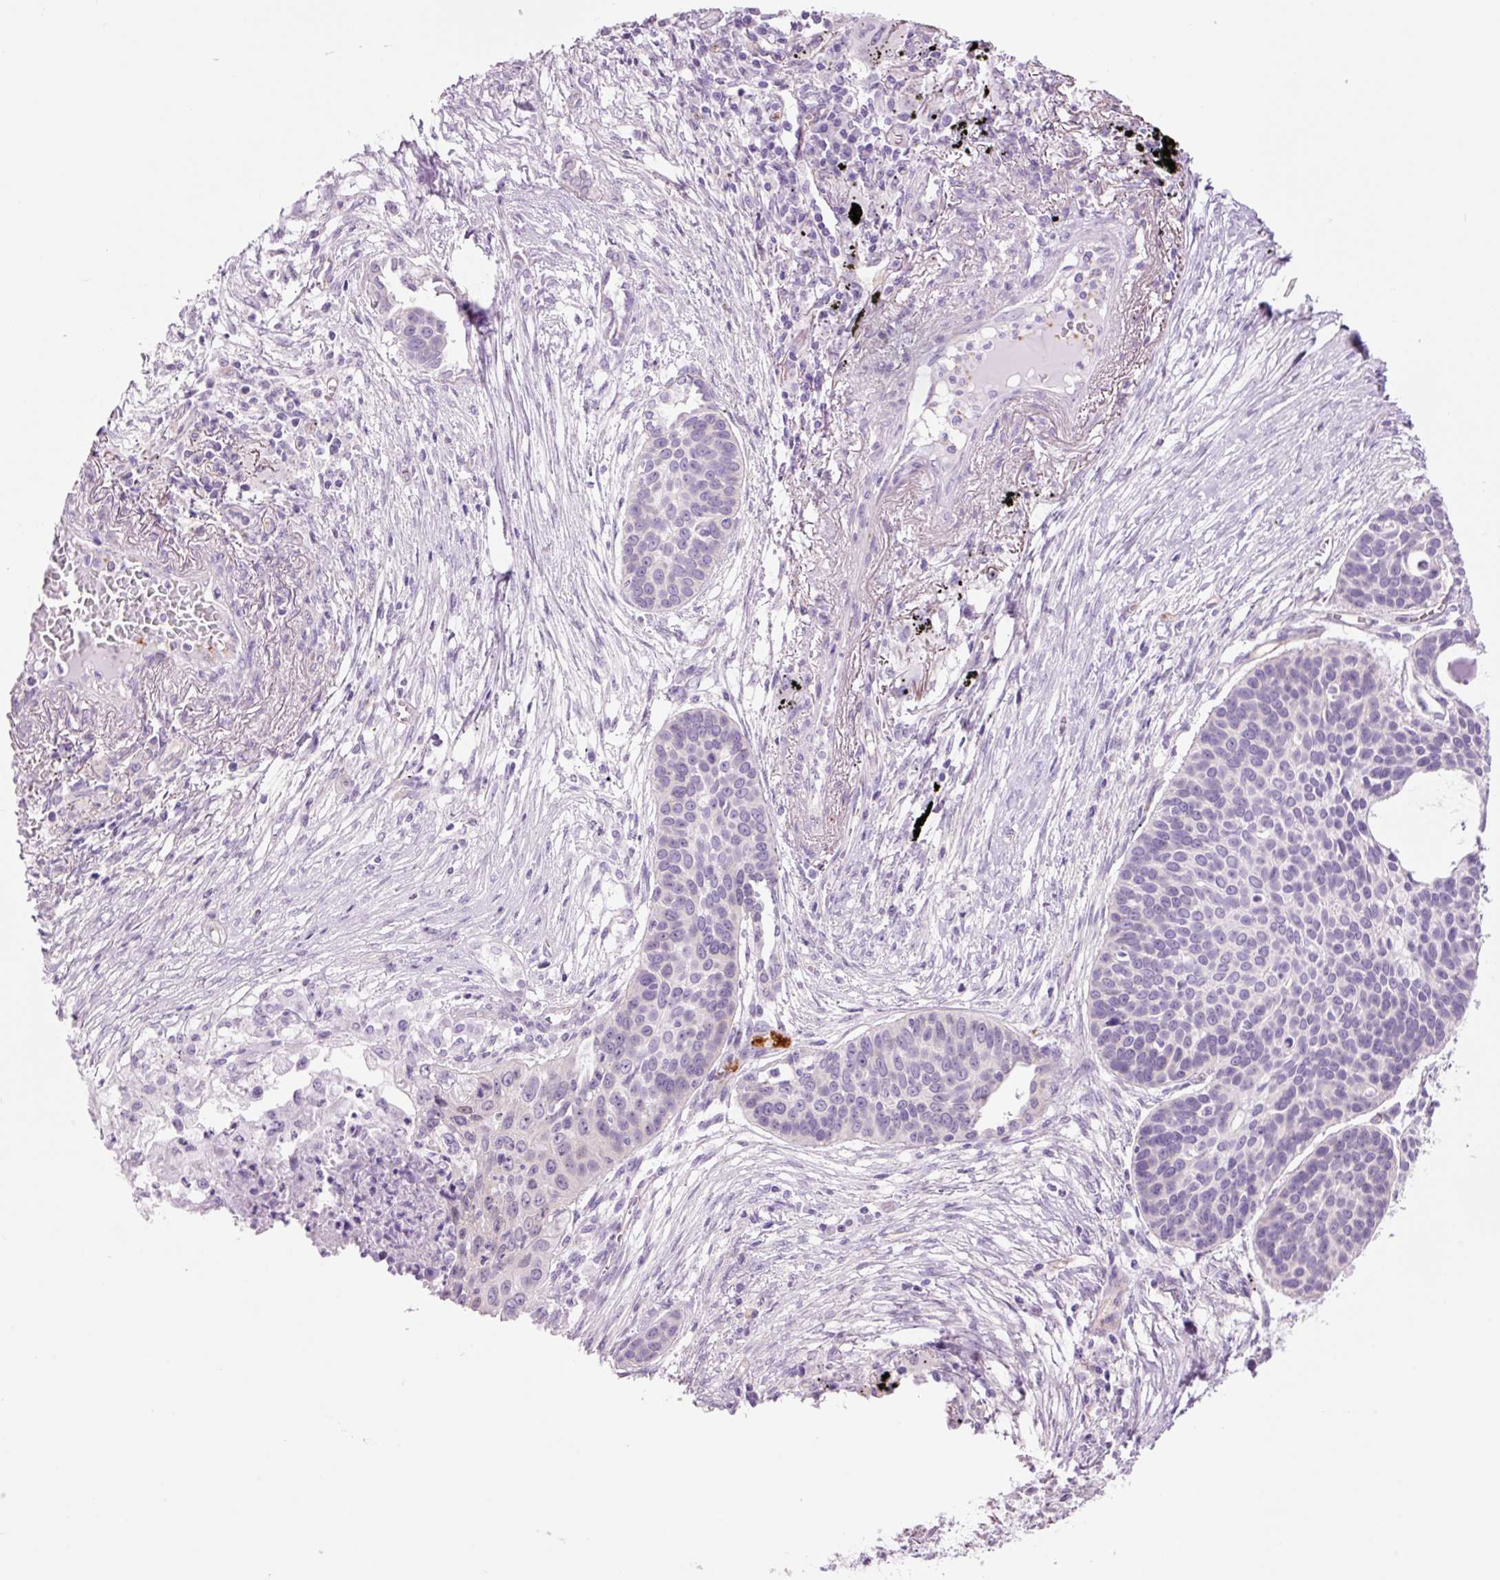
{"staining": {"intensity": "negative", "quantity": "none", "location": "none"}, "tissue": "lung cancer", "cell_type": "Tumor cells", "image_type": "cancer", "snomed": [{"axis": "morphology", "description": "Squamous cell carcinoma, NOS"}, {"axis": "topography", "description": "Lung"}], "caption": "Micrograph shows no protein staining in tumor cells of lung cancer tissue.", "gene": "HSPA4L", "patient": {"sex": "male", "age": 71}}